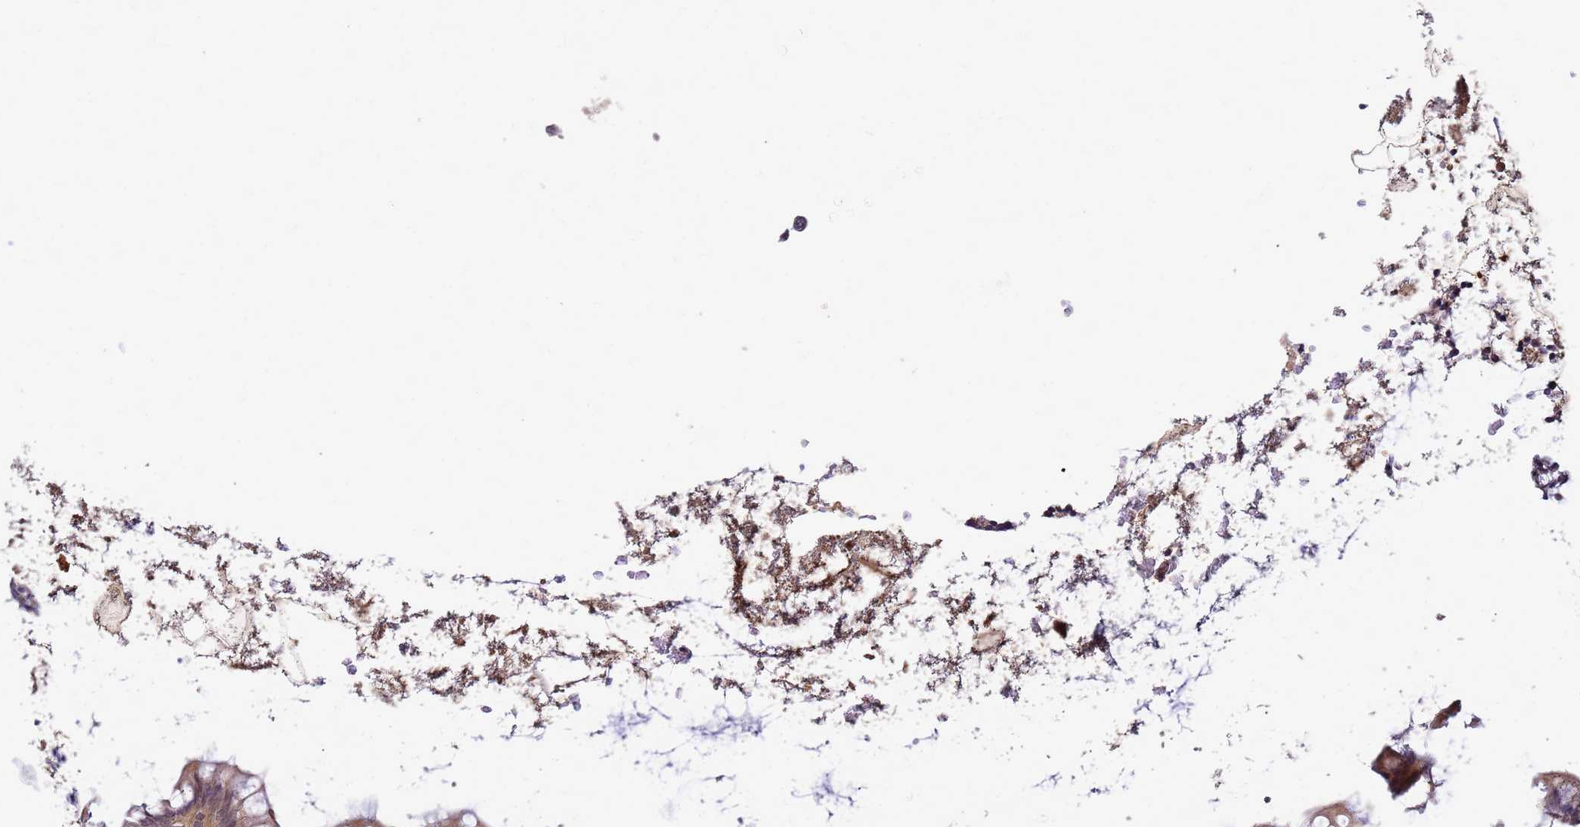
{"staining": {"intensity": "weak", "quantity": "25%-75%", "location": "cytoplasmic/membranous"}, "tissue": "appendix", "cell_type": "Glandular cells", "image_type": "normal", "snomed": [{"axis": "morphology", "description": "Normal tissue, NOS"}, {"axis": "topography", "description": "Appendix"}], "caption": "IHC (DAB (3,3'-diaminobenzidine)) staining of unremarkable human appendix displays weak cytoplasmic/membranous protein expression in approximately 25%-75% of glandular cells. (IHC, brightfield microscopy, high magnification).", "gene": "SAT1", "patient": {"sex": "female", "age": 33}}